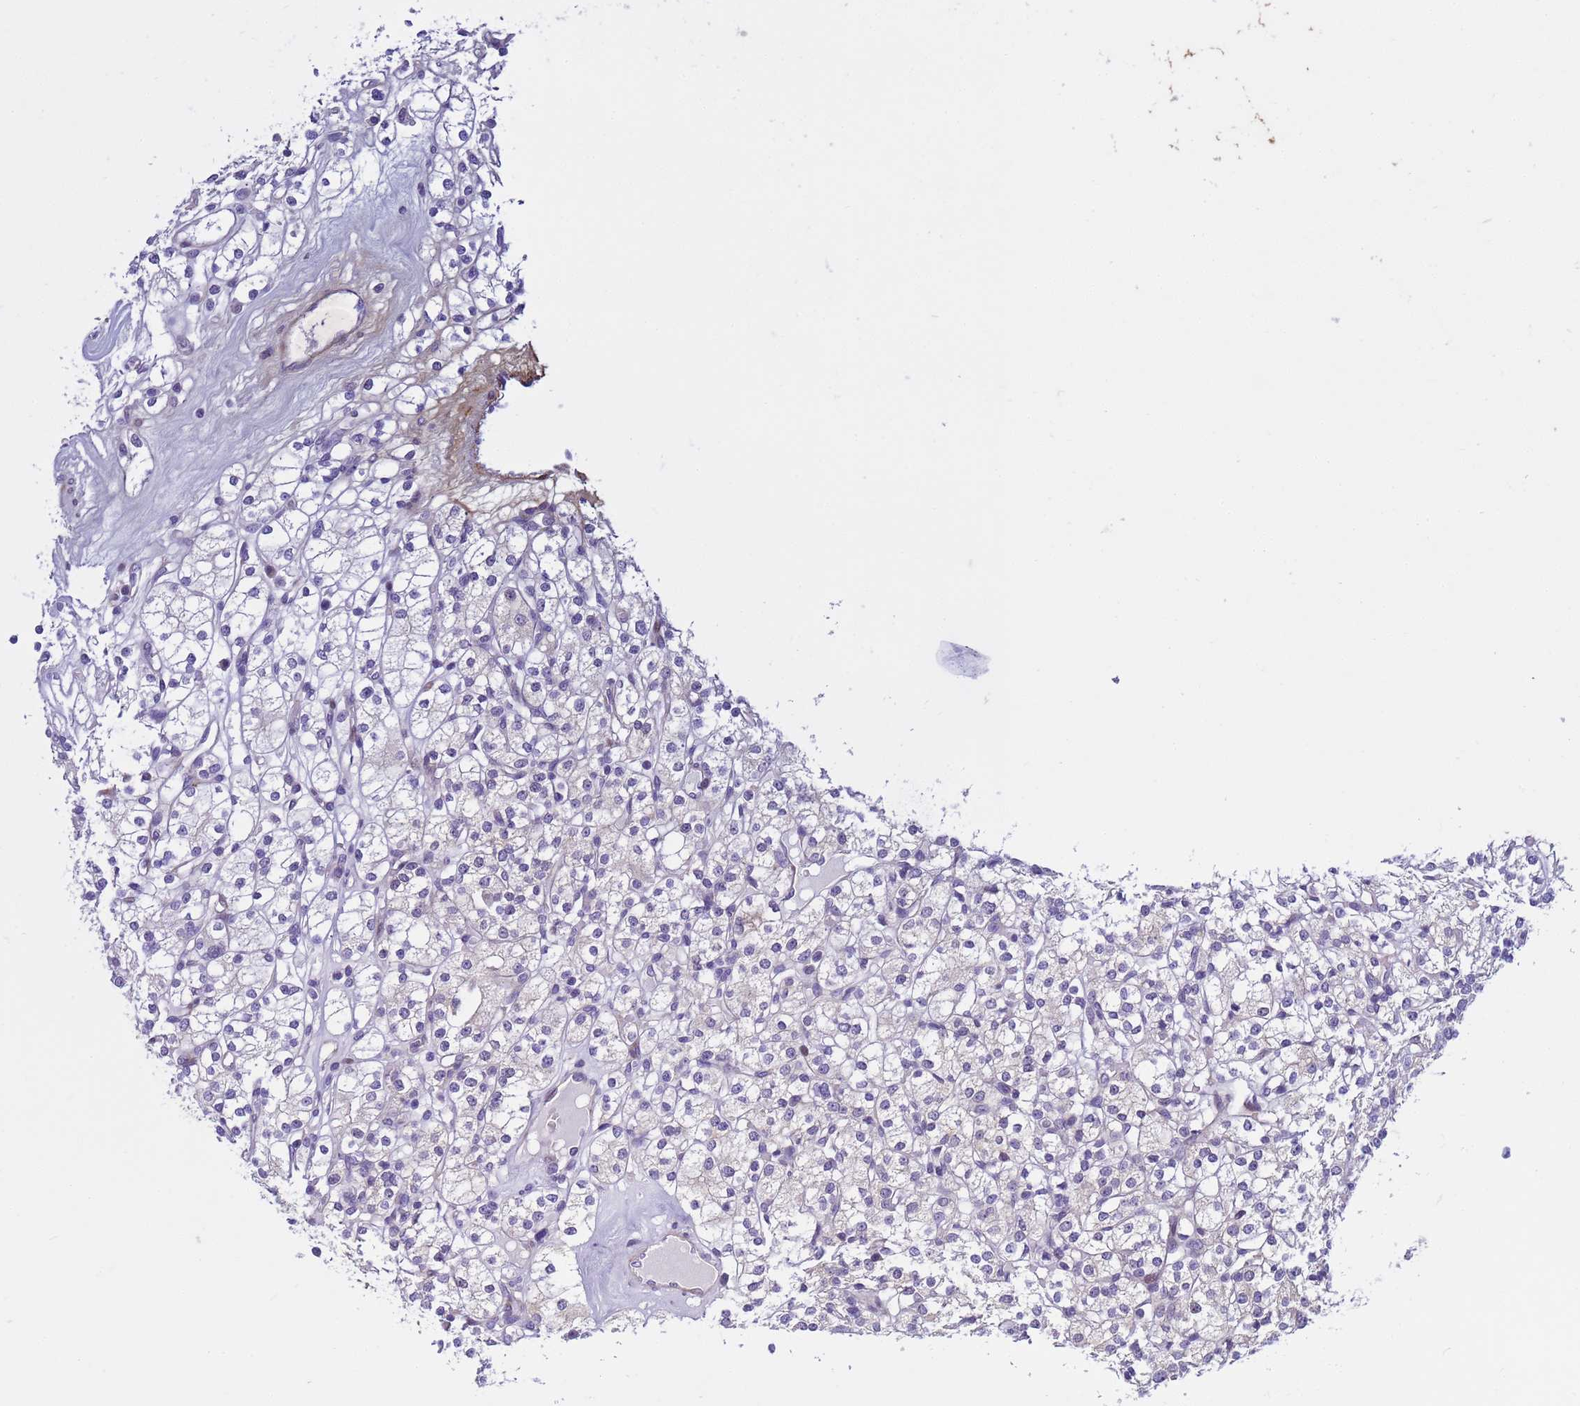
{"staining": {"intensity": "negative", "quantity": "none", "location": "none"}, "tissue": "renal cancer", "cell_type": "Tumor cells", "image_type": "cancer", "snomed": [{"axis": "morphology", "description": "Adenocarcinoma, NOS"}, {"axis": "topography", "description": "Kidney"}], "caption": "An immunohistochemistry micrograph of adenocarcinoma (renal) is shown. There is no staining in tumor cells of adenocarcinoma (renal). Nuclei are stained in blue.", "gene": "P2RX7", "patient": {"sex": "male", "age": 77}}